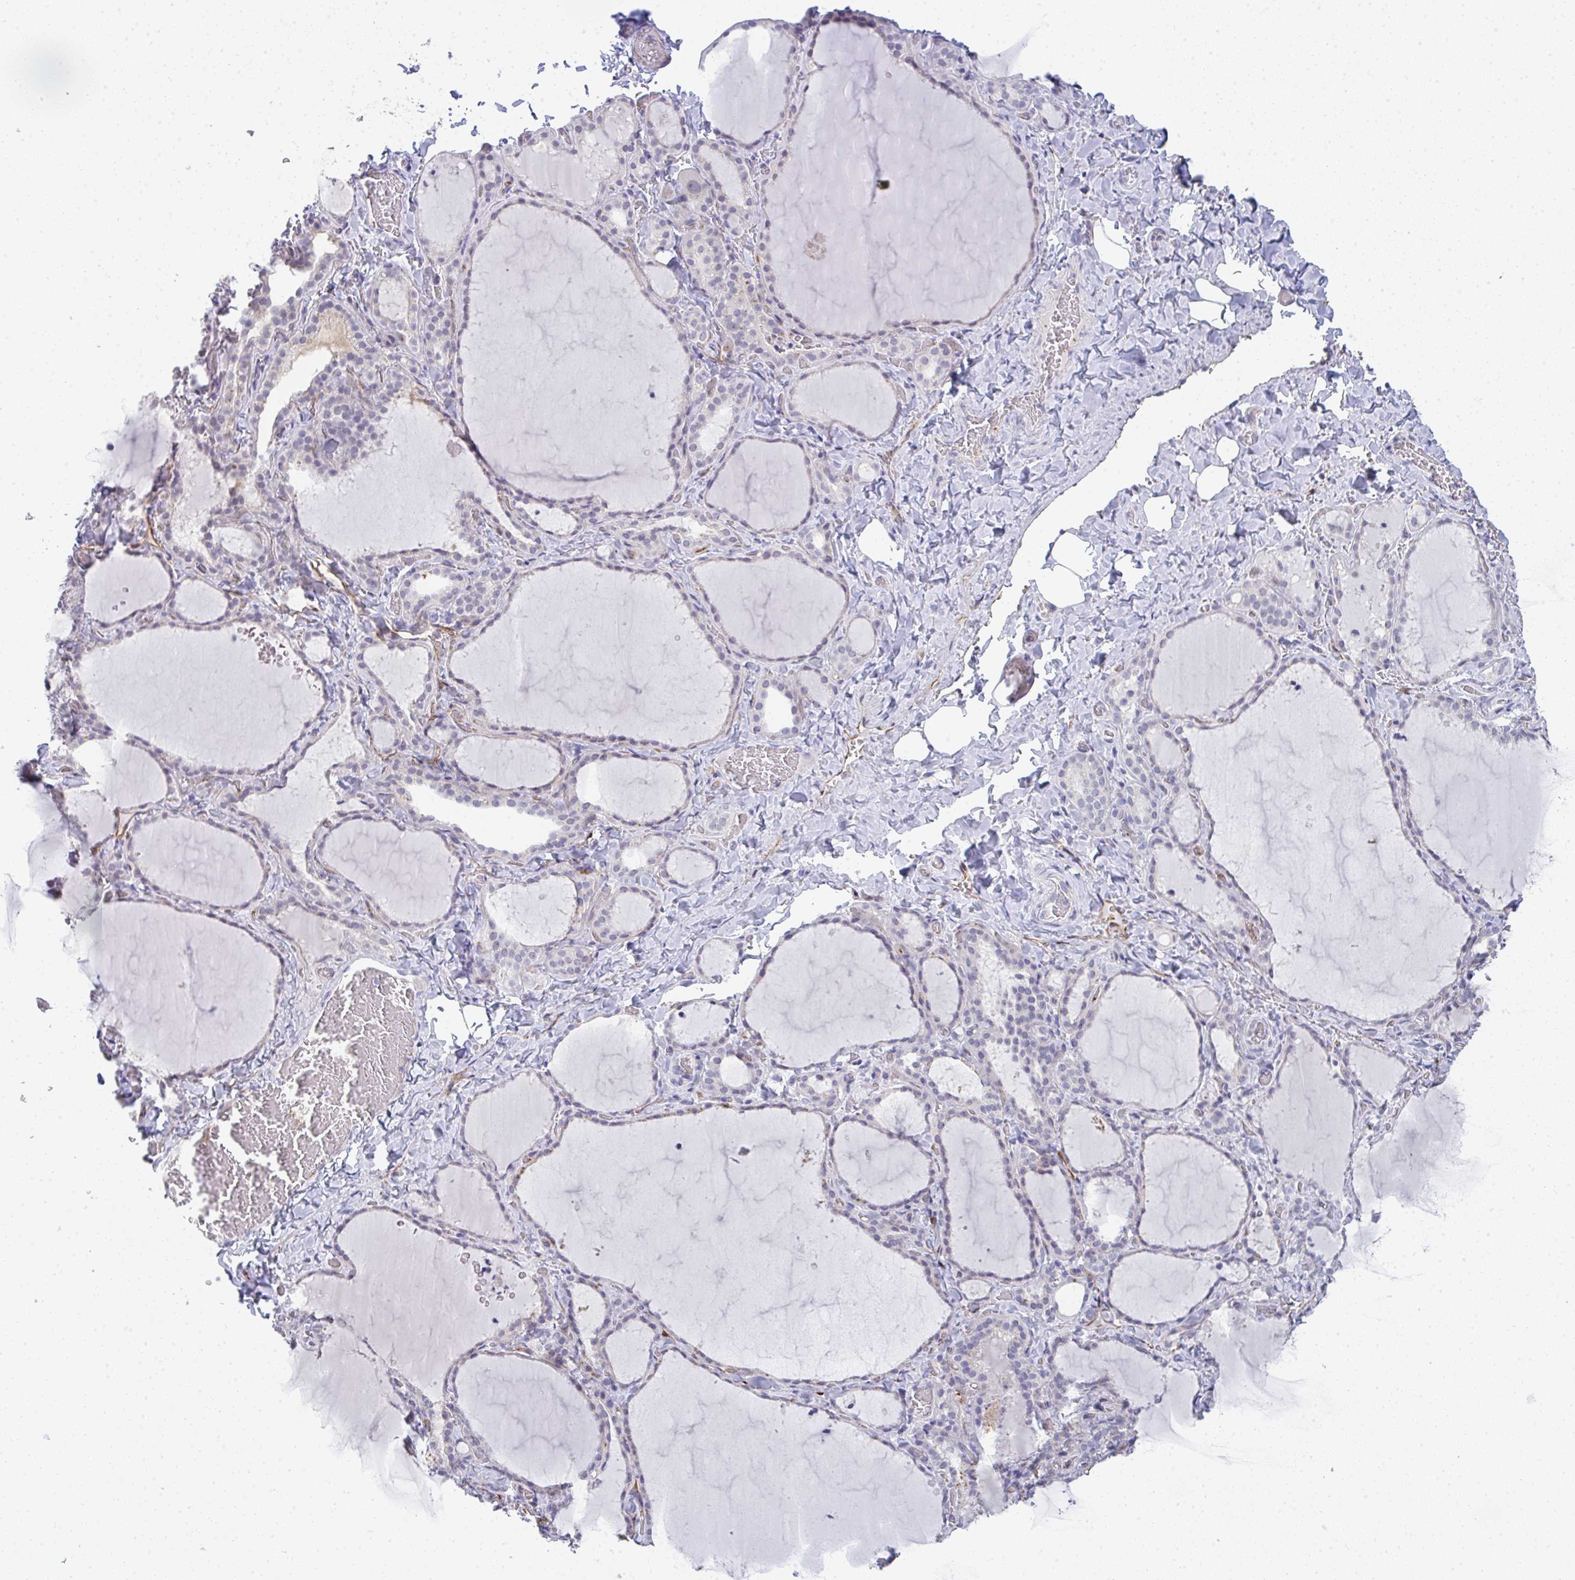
{"staining": {"intensity": "weak", "quantity": "25%-75%", "location": "cytoplasmic/membranous"}, "tissue": "thyroid gland", "cell_type": "Glandular cells", "image_type": "normal", "snomed": [{"axis": "morphology", "description": "Normal tissue, NOS"}, {"axis": "topography", "description": "Thyroid gland"}], "caption": "Unremarkable thyroid gland exhibits weak cytoplasmic/membranous expression in about 25%-75% of glandular cells, visualized by immunohistochemistry.", "gene": "TMEM82", "patient": {"sex": "female", "age": 22}}